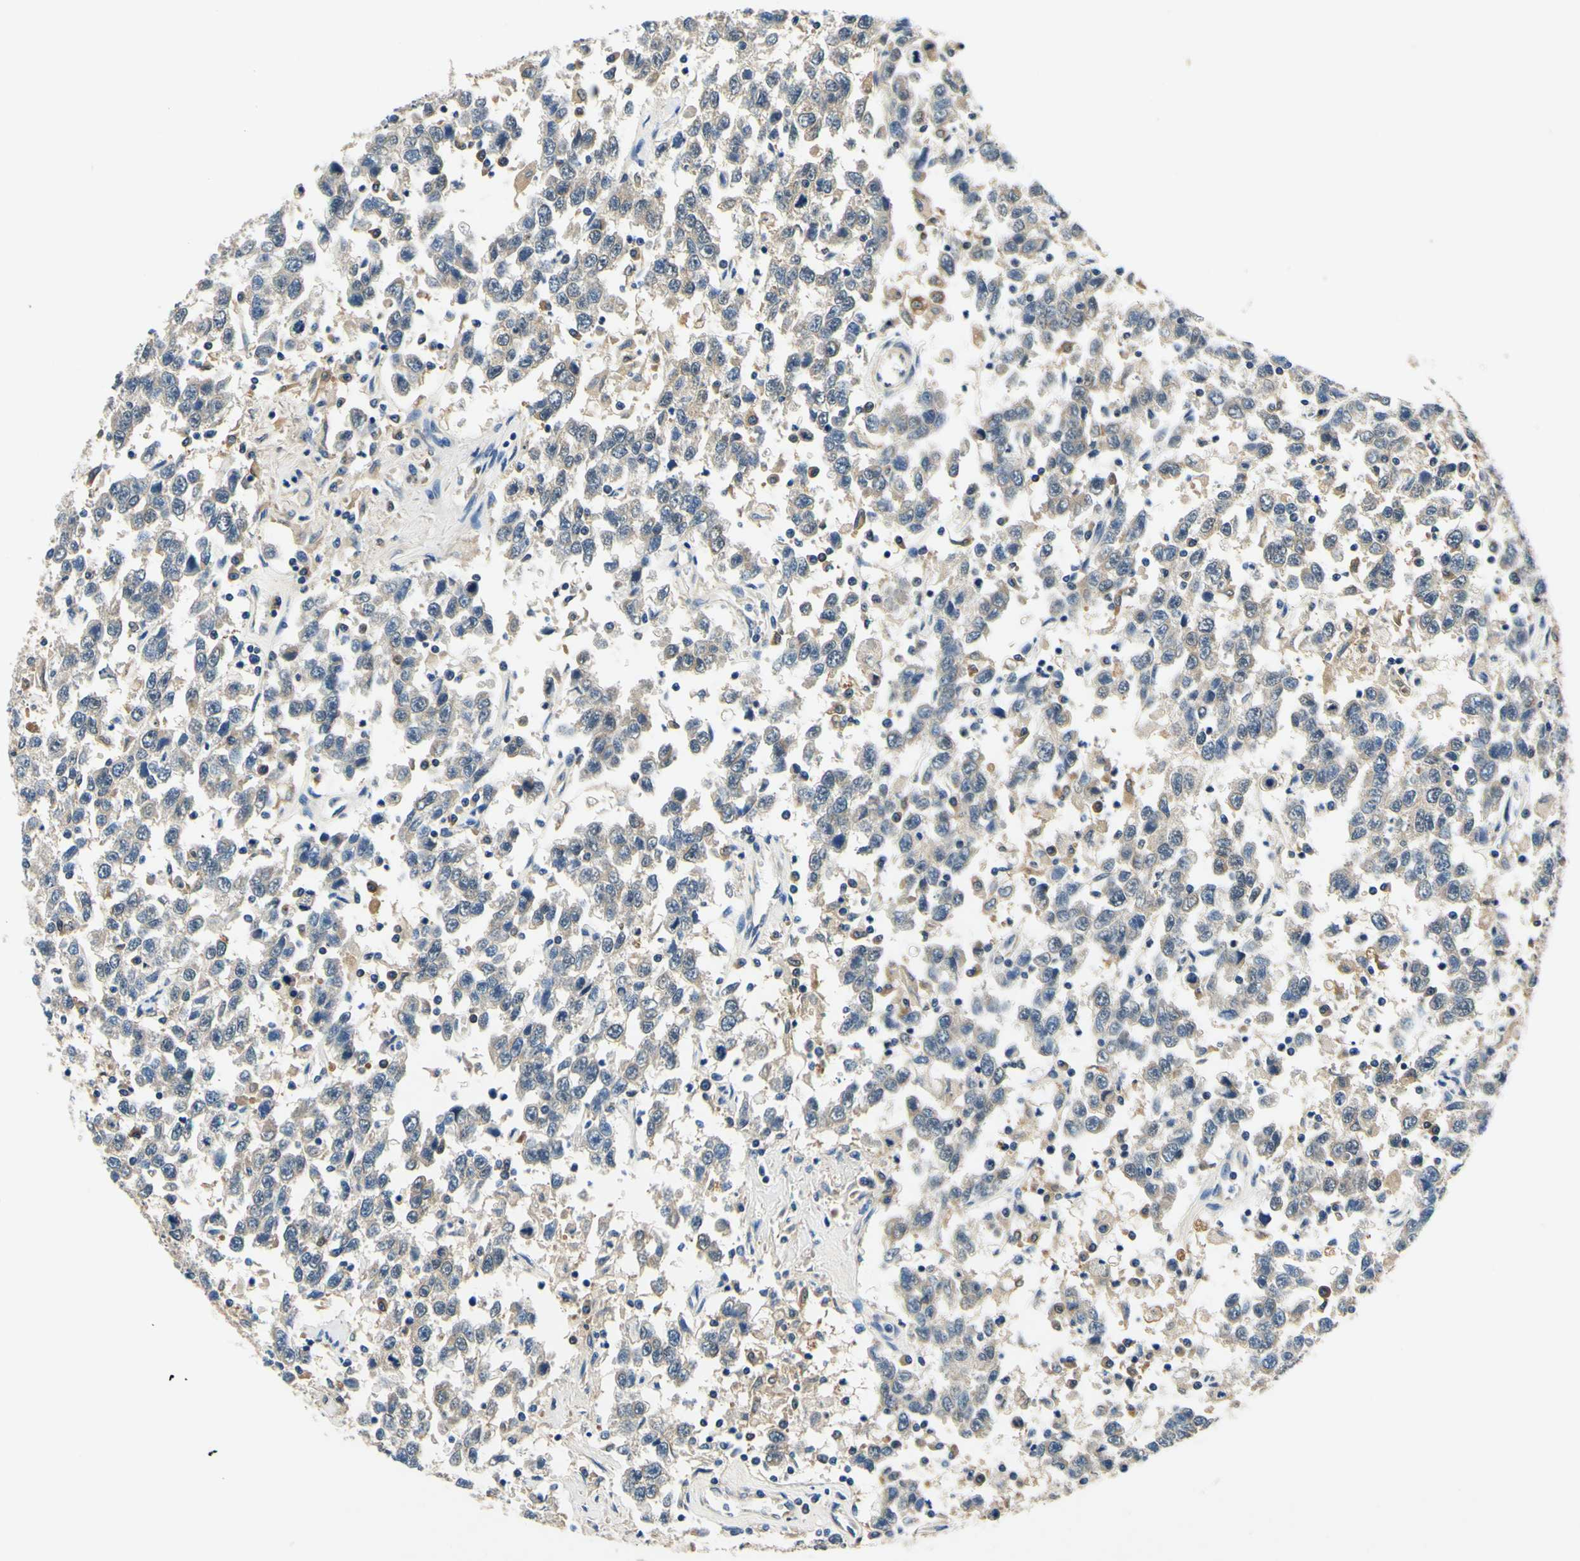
{"staining": {"intensity": "weak", "quantity": "<25%", "location": "cytoplasmic/membranous"}, "tissue": "testis cancer", "cell_type": "Tumor cells", "image_type": "cancer", "snomed": [{"axis": "morphology", "description": "Seminoma, NOS"}, {"axis": "topography", "description": "Testis"}], "caption": "This micrograph is of testis cancer stained with IHC to label a protein in brown with the nuclei are counter-stained blue. There is no staining in tumor cells.", "gene": "PLA2G4A", "patient": {"sex": "male", "age": 41}}